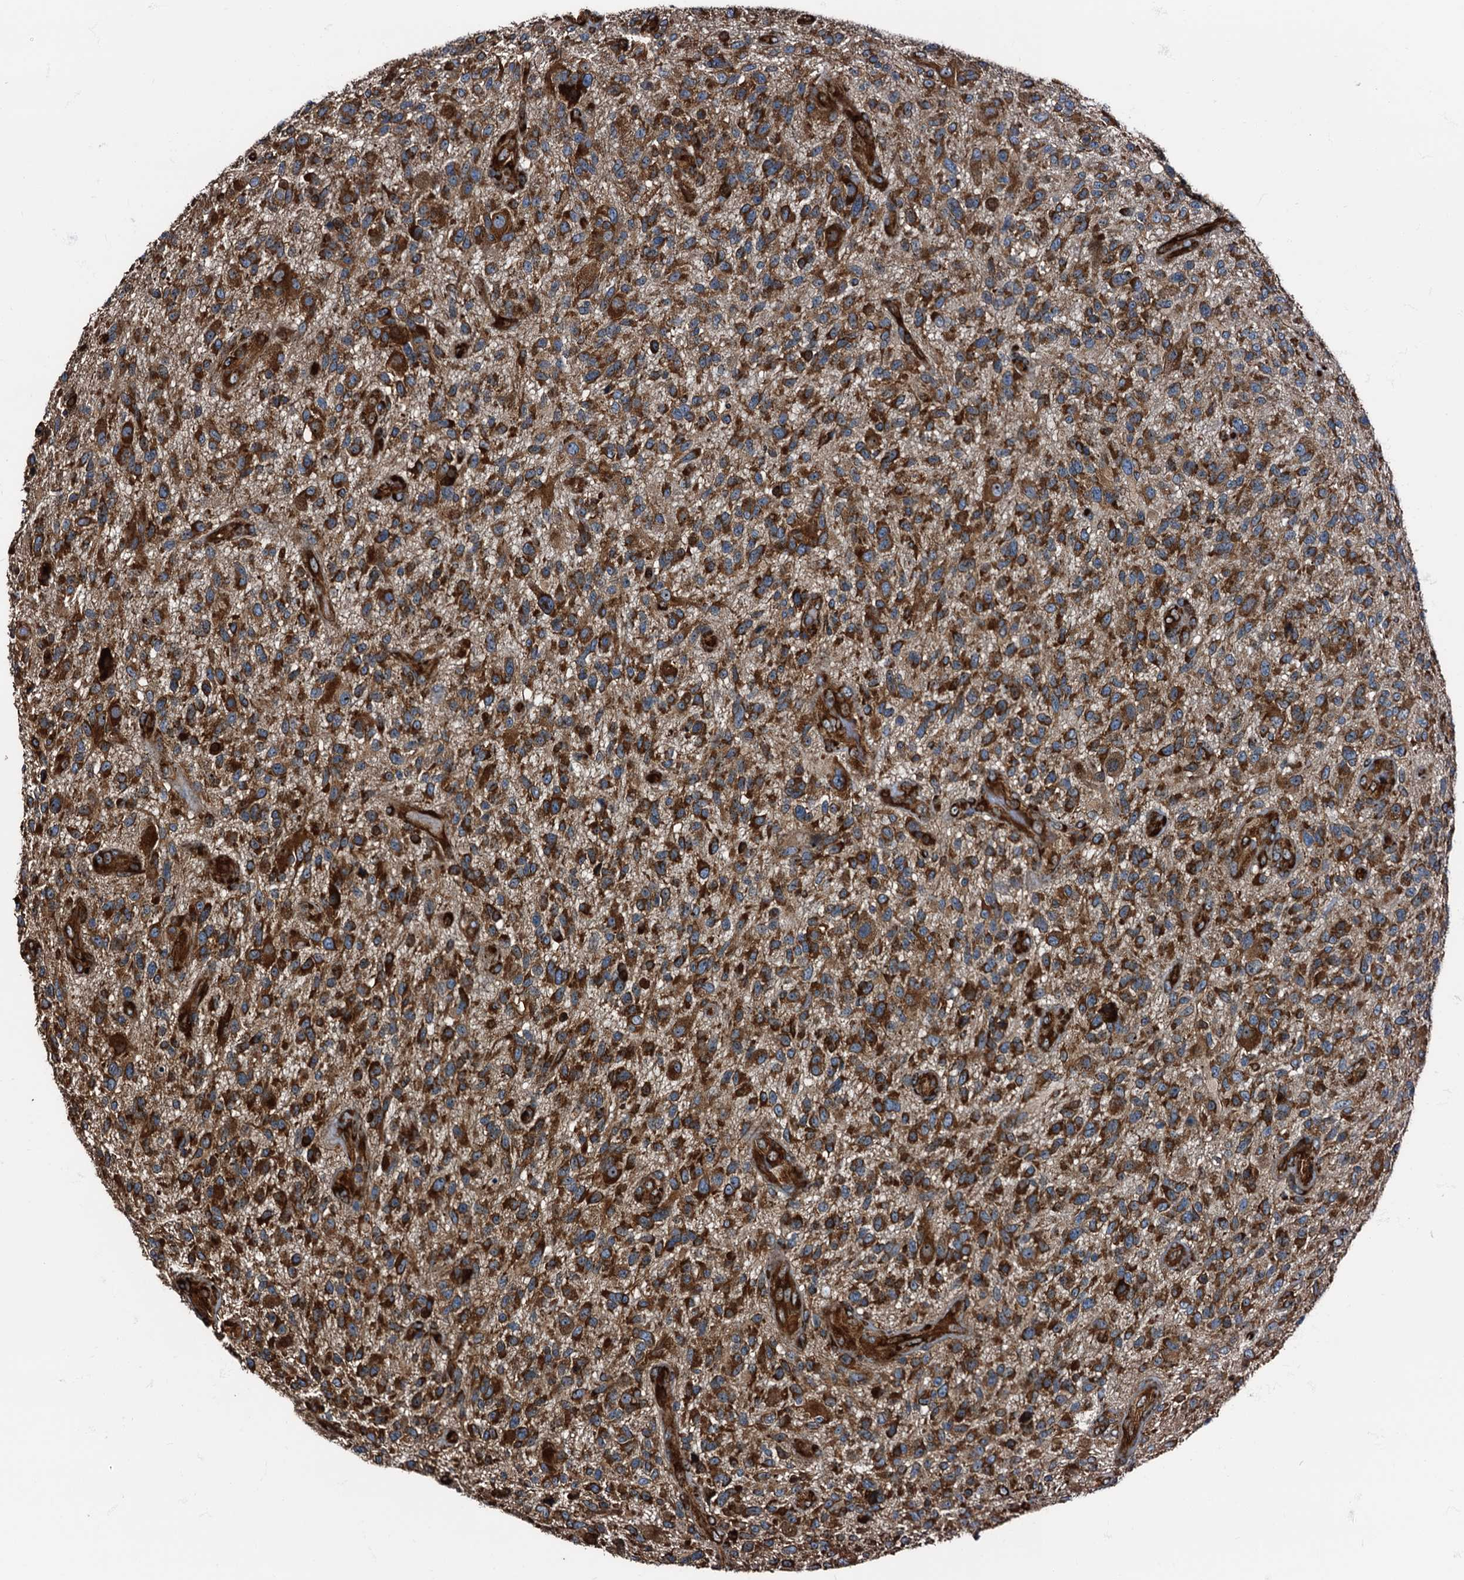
{"staining": {"intensity": "strong", "quantity": ">75%", "location": "cytoplasmic/membranous"}, "tissue": "glioma", "cell_type": "Tumor cells", "image_type": "cancer", "snomed": [{"axis": "morphology", "description": "Glioma, malignant, High grade"}, {"axis": "topography", "description": "Brain"}], "caption": "DAB (3,3'-diaminobenzidine) immunohistochemical staining of glioma reveals strong cytoplasmic/membranous protein positivity in about >75% of tumor cells.", "gene": "ATP2C1", "patient": {"sex": "male", "age": 47}}